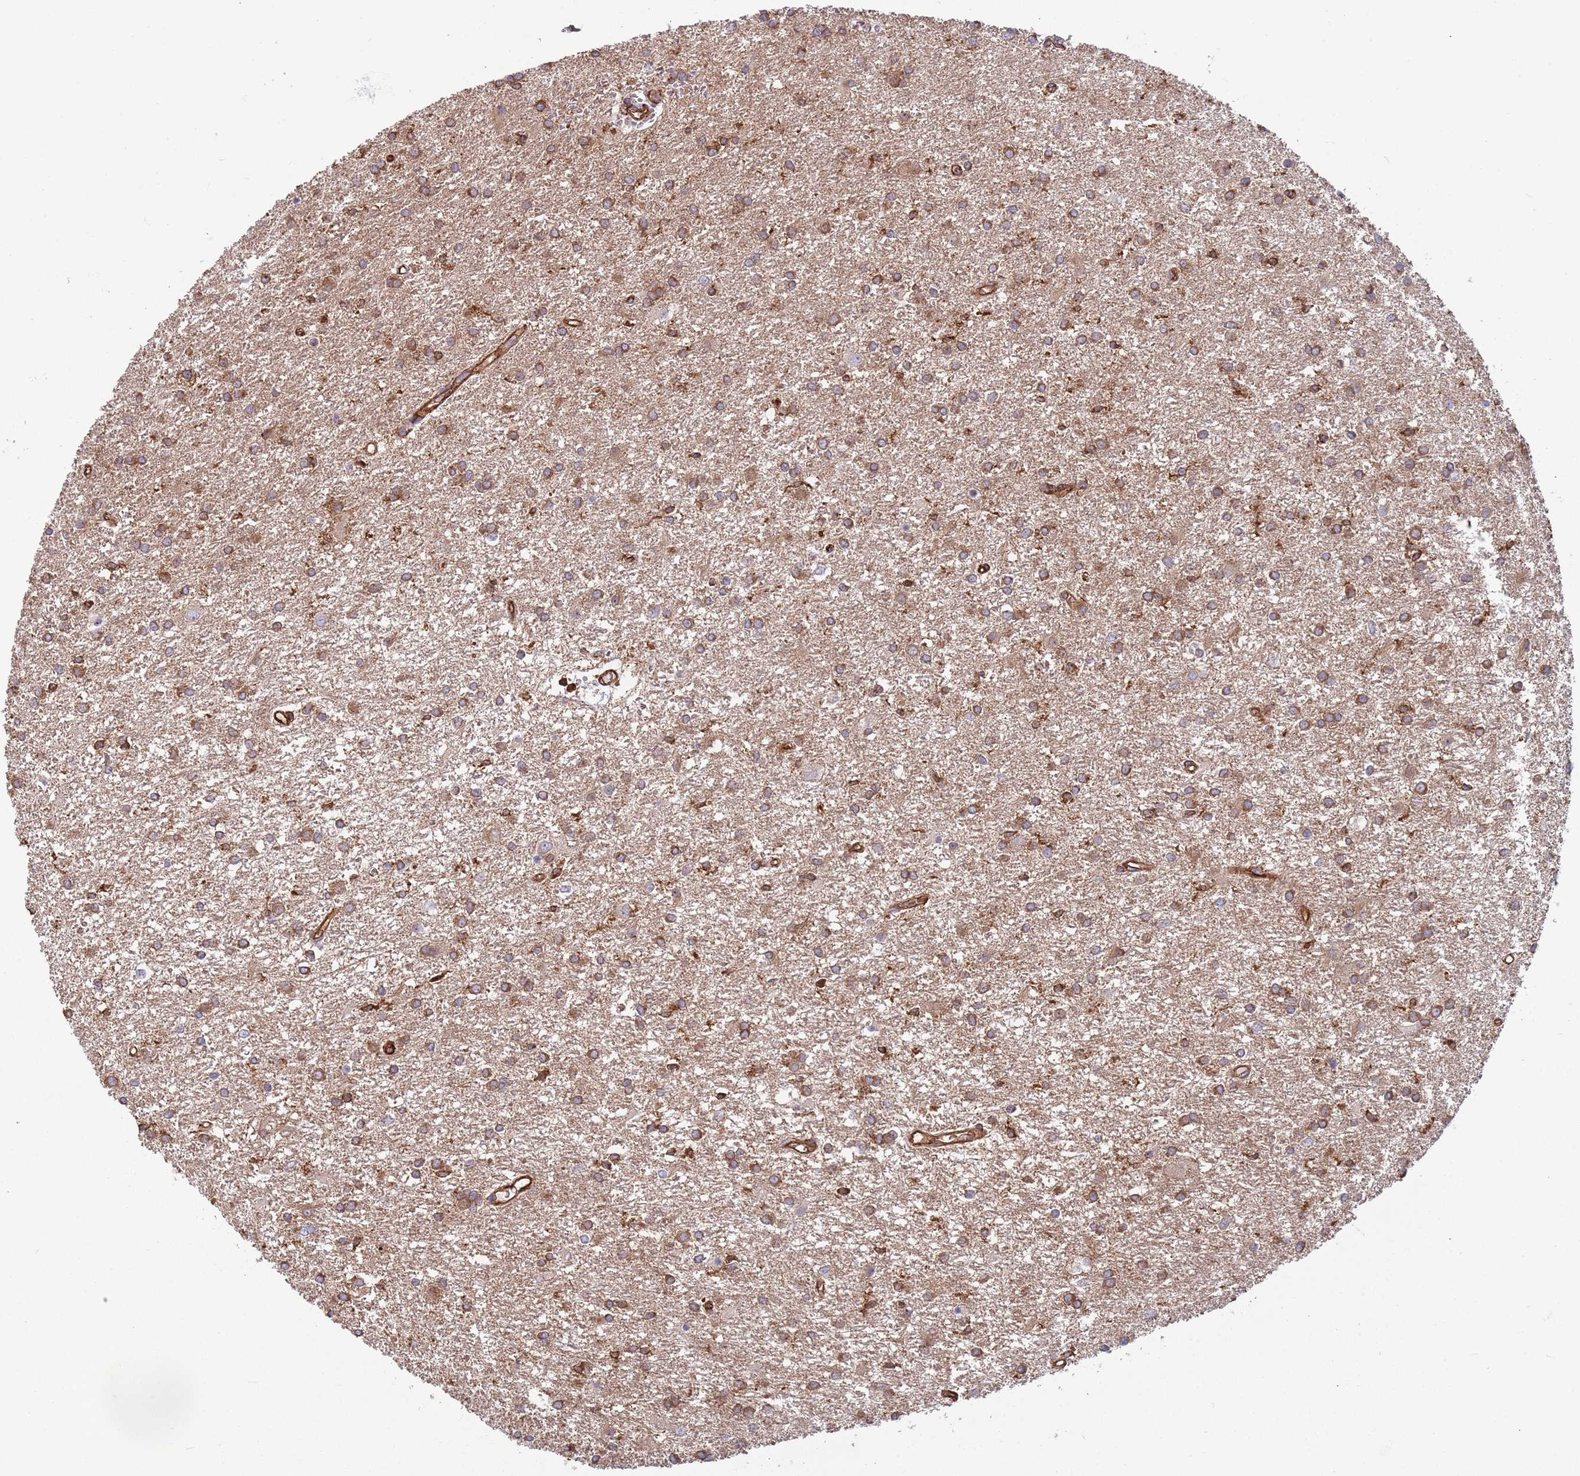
{"staining": {"intensity": "strong", "quantity": "<25%", "location": "cytoplasmic/membranous"}, "tissue": "glioma", "cell_type": "Tumor cells", "image_type": "cancer", "snomed": [{"axis": "morphology", "description": "Glioma, malignant, High grade"}, {"axis": "topography", "description": "Brain"}], "caption": "This is an image of IHC staining of malignant high-grade glioma, which shows strong positivity in the cytoplasmic/membranous of tumor cells.", "gene": "KBTBD7", "patient": {"sex": "female", "age": 50}}